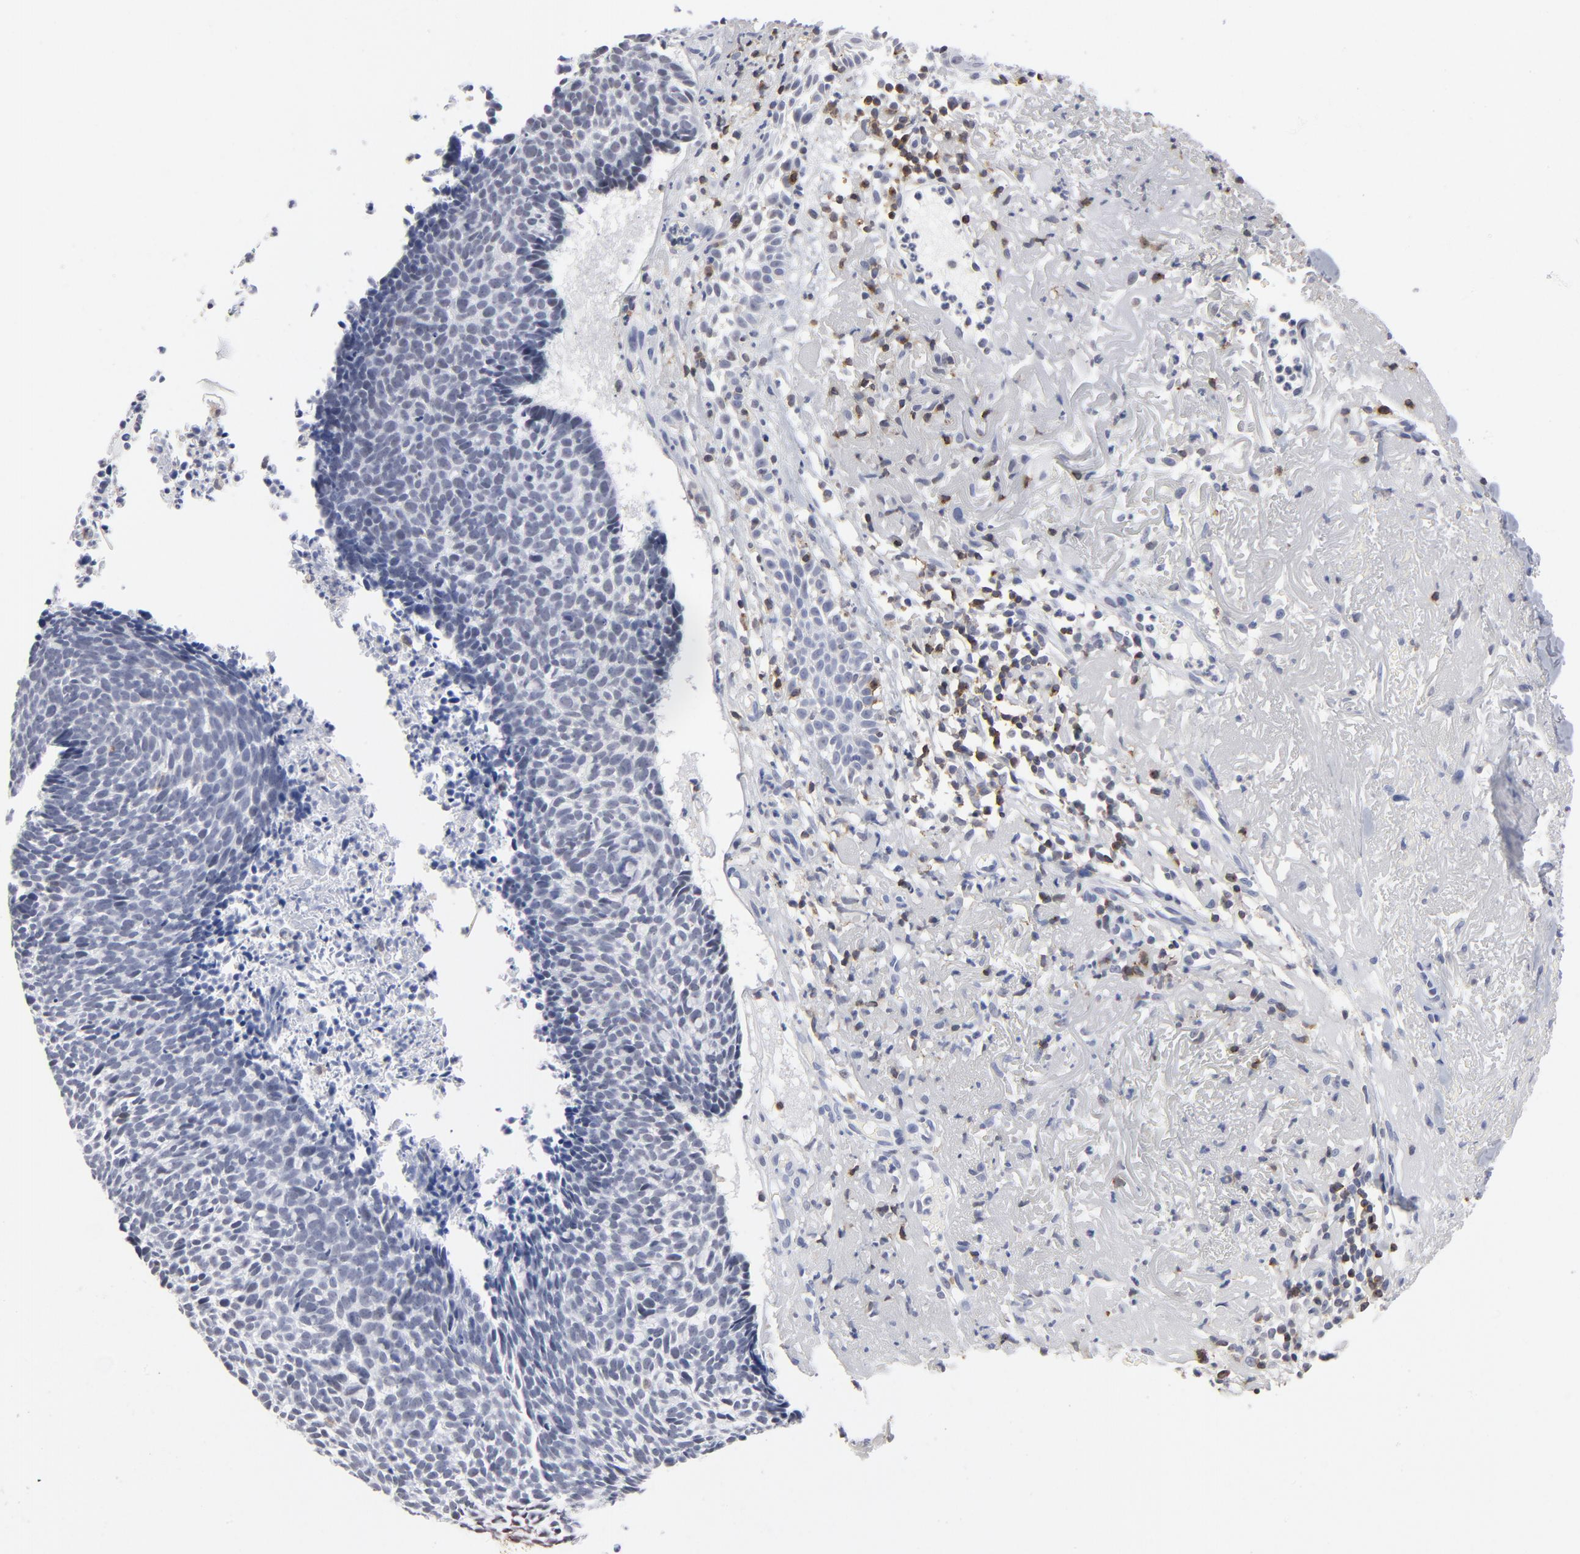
{"staining": {"intensity": "negative", "quantity": "none", "location": "none"}, "tissue": "skin cancer", "cell_type": "Tumor cells", "image_type": "cancer", "snomed": [{"axis": "morphology", "description": "Basal cell carcinoma"}, {"axis": "topography", "description": "Skin"}], "caption": "Image shows no protein staining in tumor cells of skin cancer tissue.", "gene": "CD2", "patient": {"sex": "female", "age": 87}}